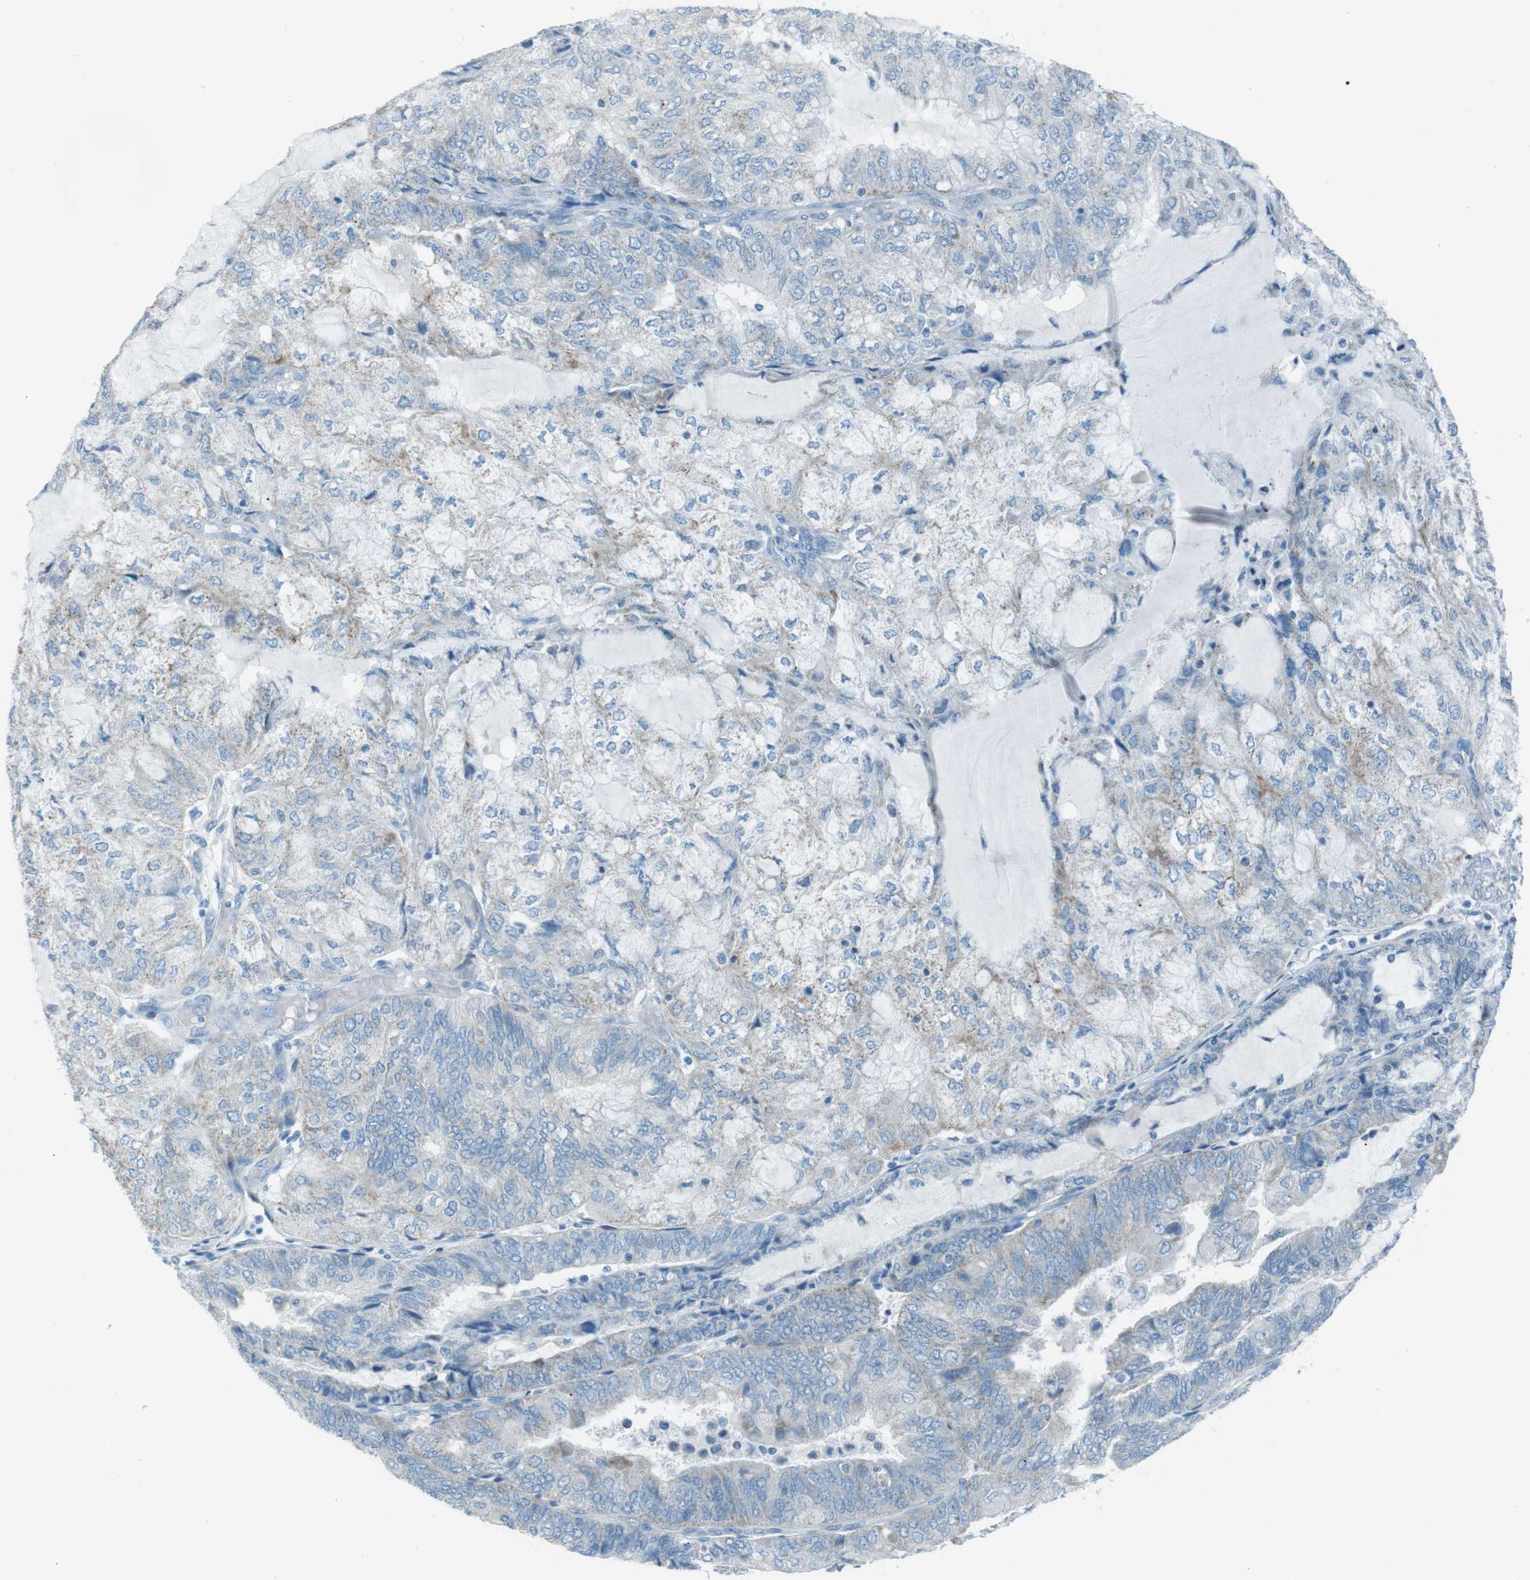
{"staining": {"intensity": "weak", "quantity": "<25%", "location": "cytoplasmic/membranous"}, "tissue": "endometrial cancer", "cell_type": "Tumor cells", "image_type": "cancer", "snomed": [{"axis": "morphology", "description": "Adenocarcinoma, NOS"}, {"axis": "topography", "description": "Endometrium"}], "caption": "Immunohistochemistry (IHC) image of neoplastic tissue: endometrial cancer (adenocarcinoma) stained with DAB reveals no significant protein positivity in tumor cells.", "gene": "DNAJA3", "patient": {"sex": "female", "age": 81}}